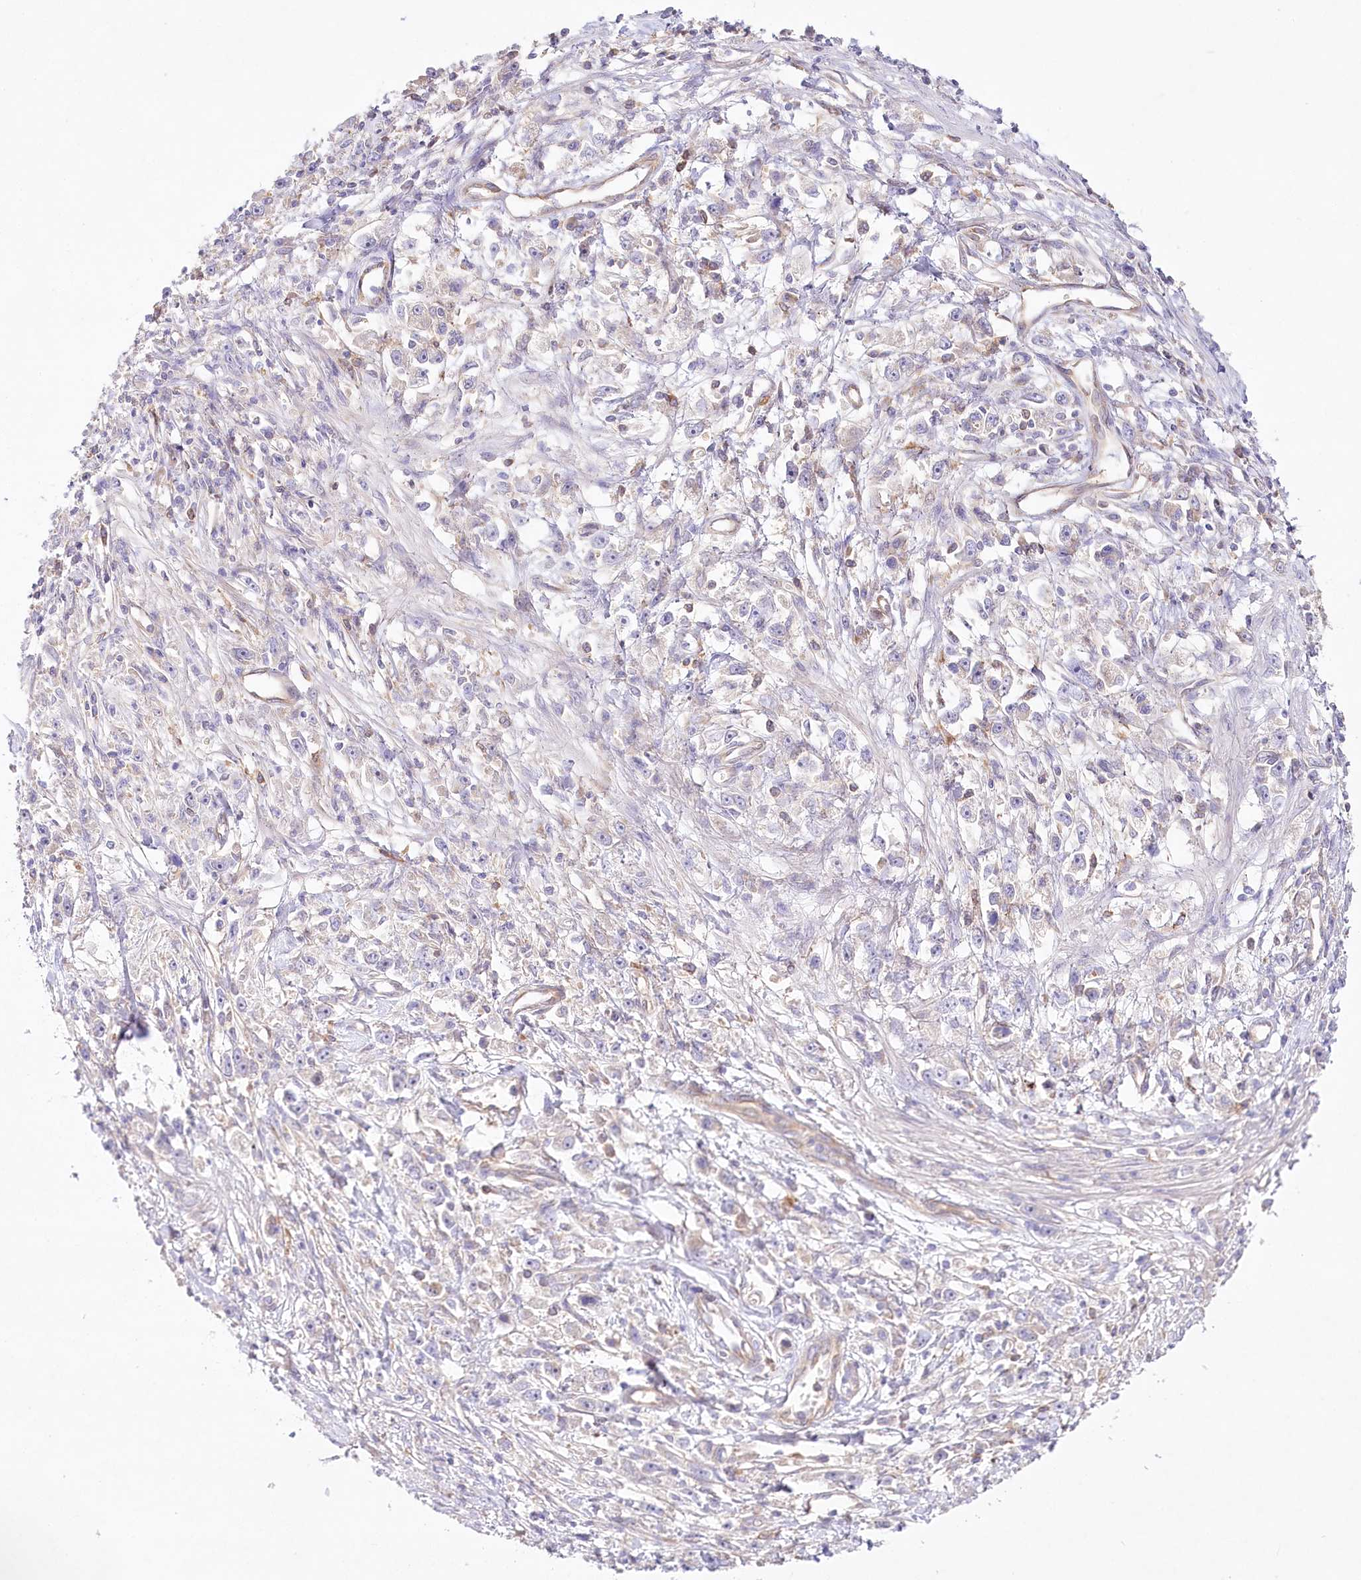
{"staining": {"intensity": "negative", "quantity": "none", "location": "none"}, "tissue": "stomach cancer", "cell_type": "Tumor cells", "image_type": "cancer", "snomed": [{"axis": "morphology", "description": "Adenocarcinoma, NOS"}, {"axis": "topography", "description": "Stomach"}], "caption": "Immunohistochemistry (IHC) of stomach cancer exhibits no expression in tumor cells.", "gene": "ABRAXAS2", "patient": {"sex": "female", "age": 59}}